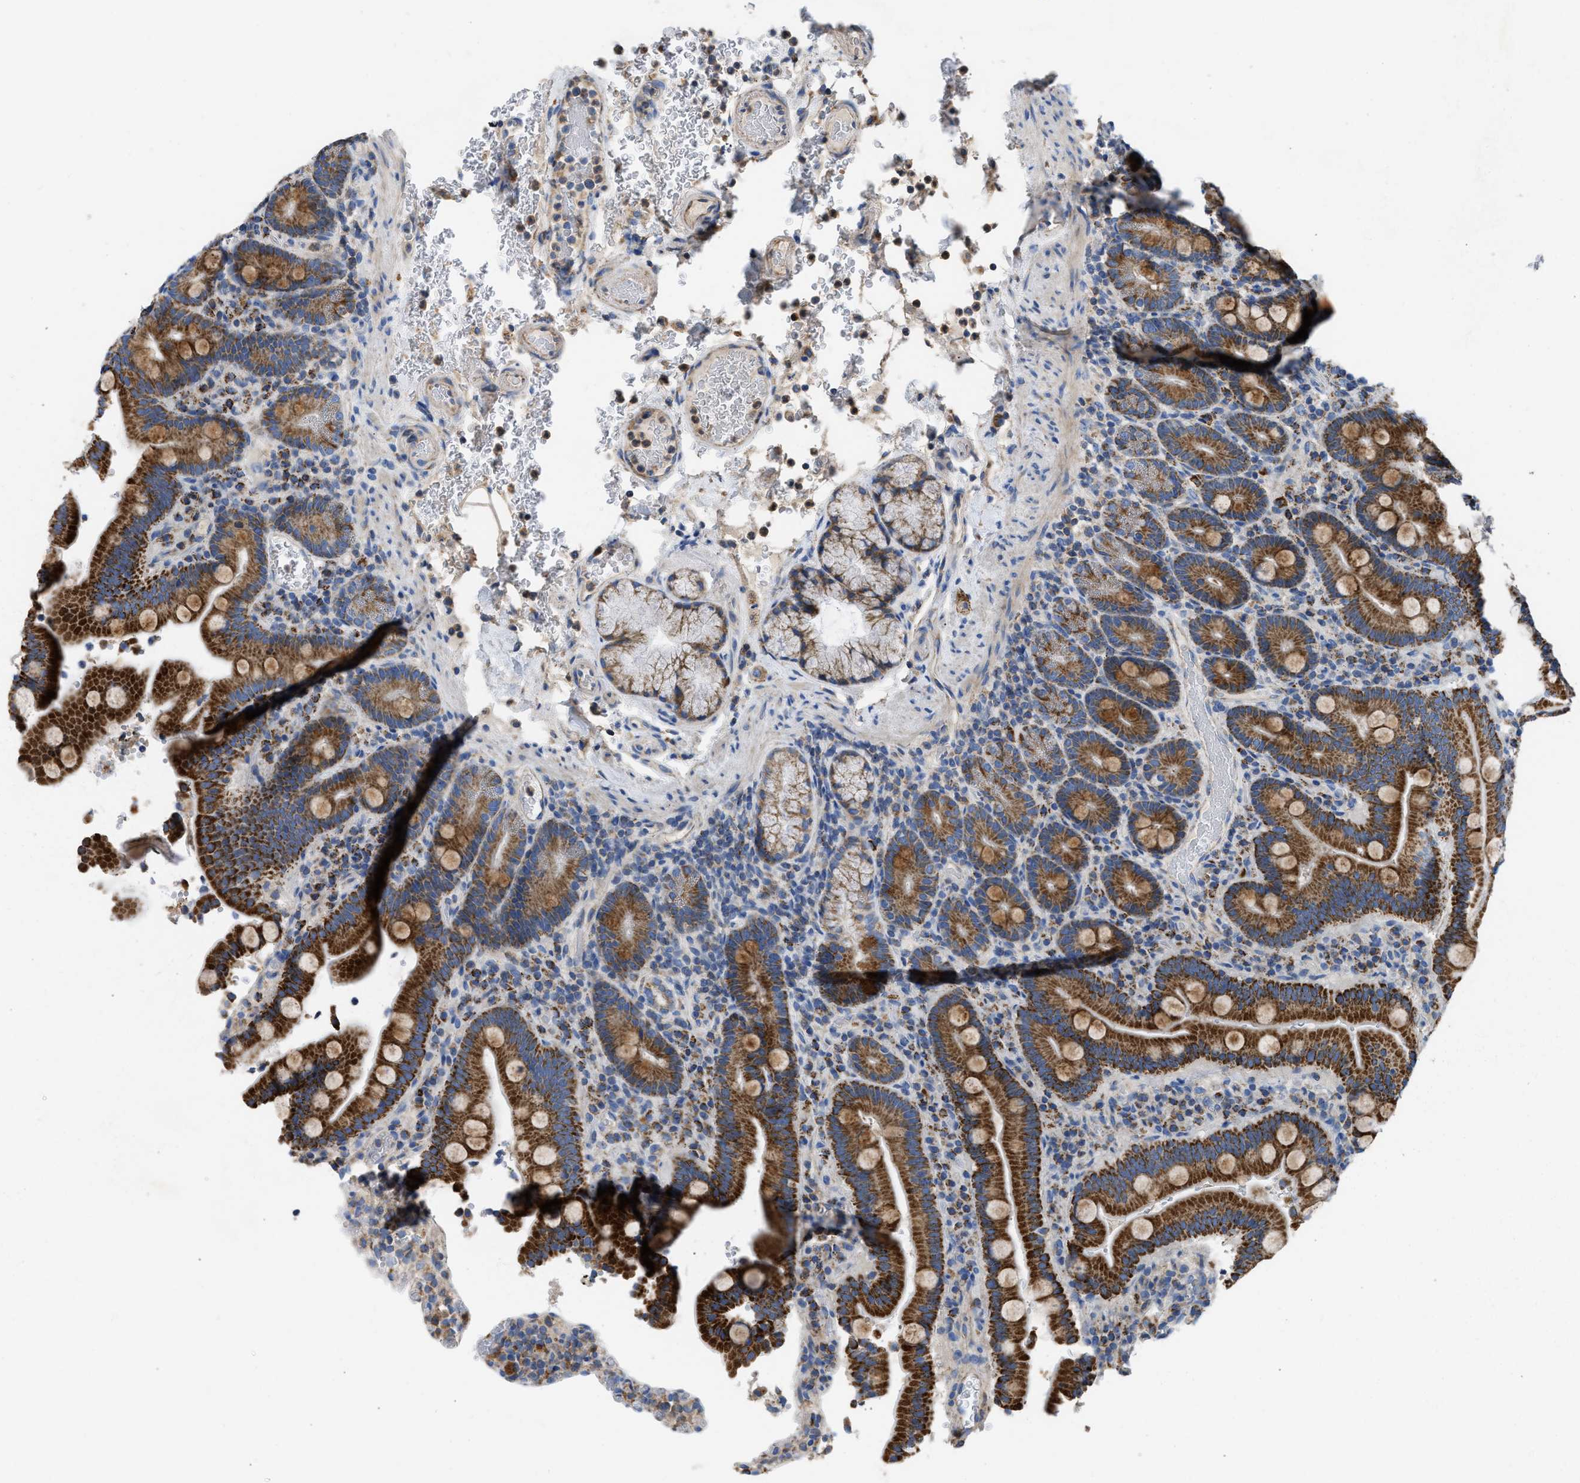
{"staining": {"intensity": "strong", "quantity": ">75%", "location": "cytoplasmic/membranous"}, "tissue": "duodenum", "cell_type": "Glandular cells", "image_type": "normal", "snomed": [{"axis": "morphology", "description": "Normal tissue, NOS"}, {"axis": "topography", "description": "Small intestine, NOS"}], "caption": "Glandular cells reveal high levels of strong cytoplasmic/membranous positivity in about >75% of cells in normal duodenum. (DAB (3,3'-diaminobenzidine) IHC, brown staining for protein, blue staining for nuclei).", "gene": "SLC25A13", "patient": {"sex": "female", "age": 71}}